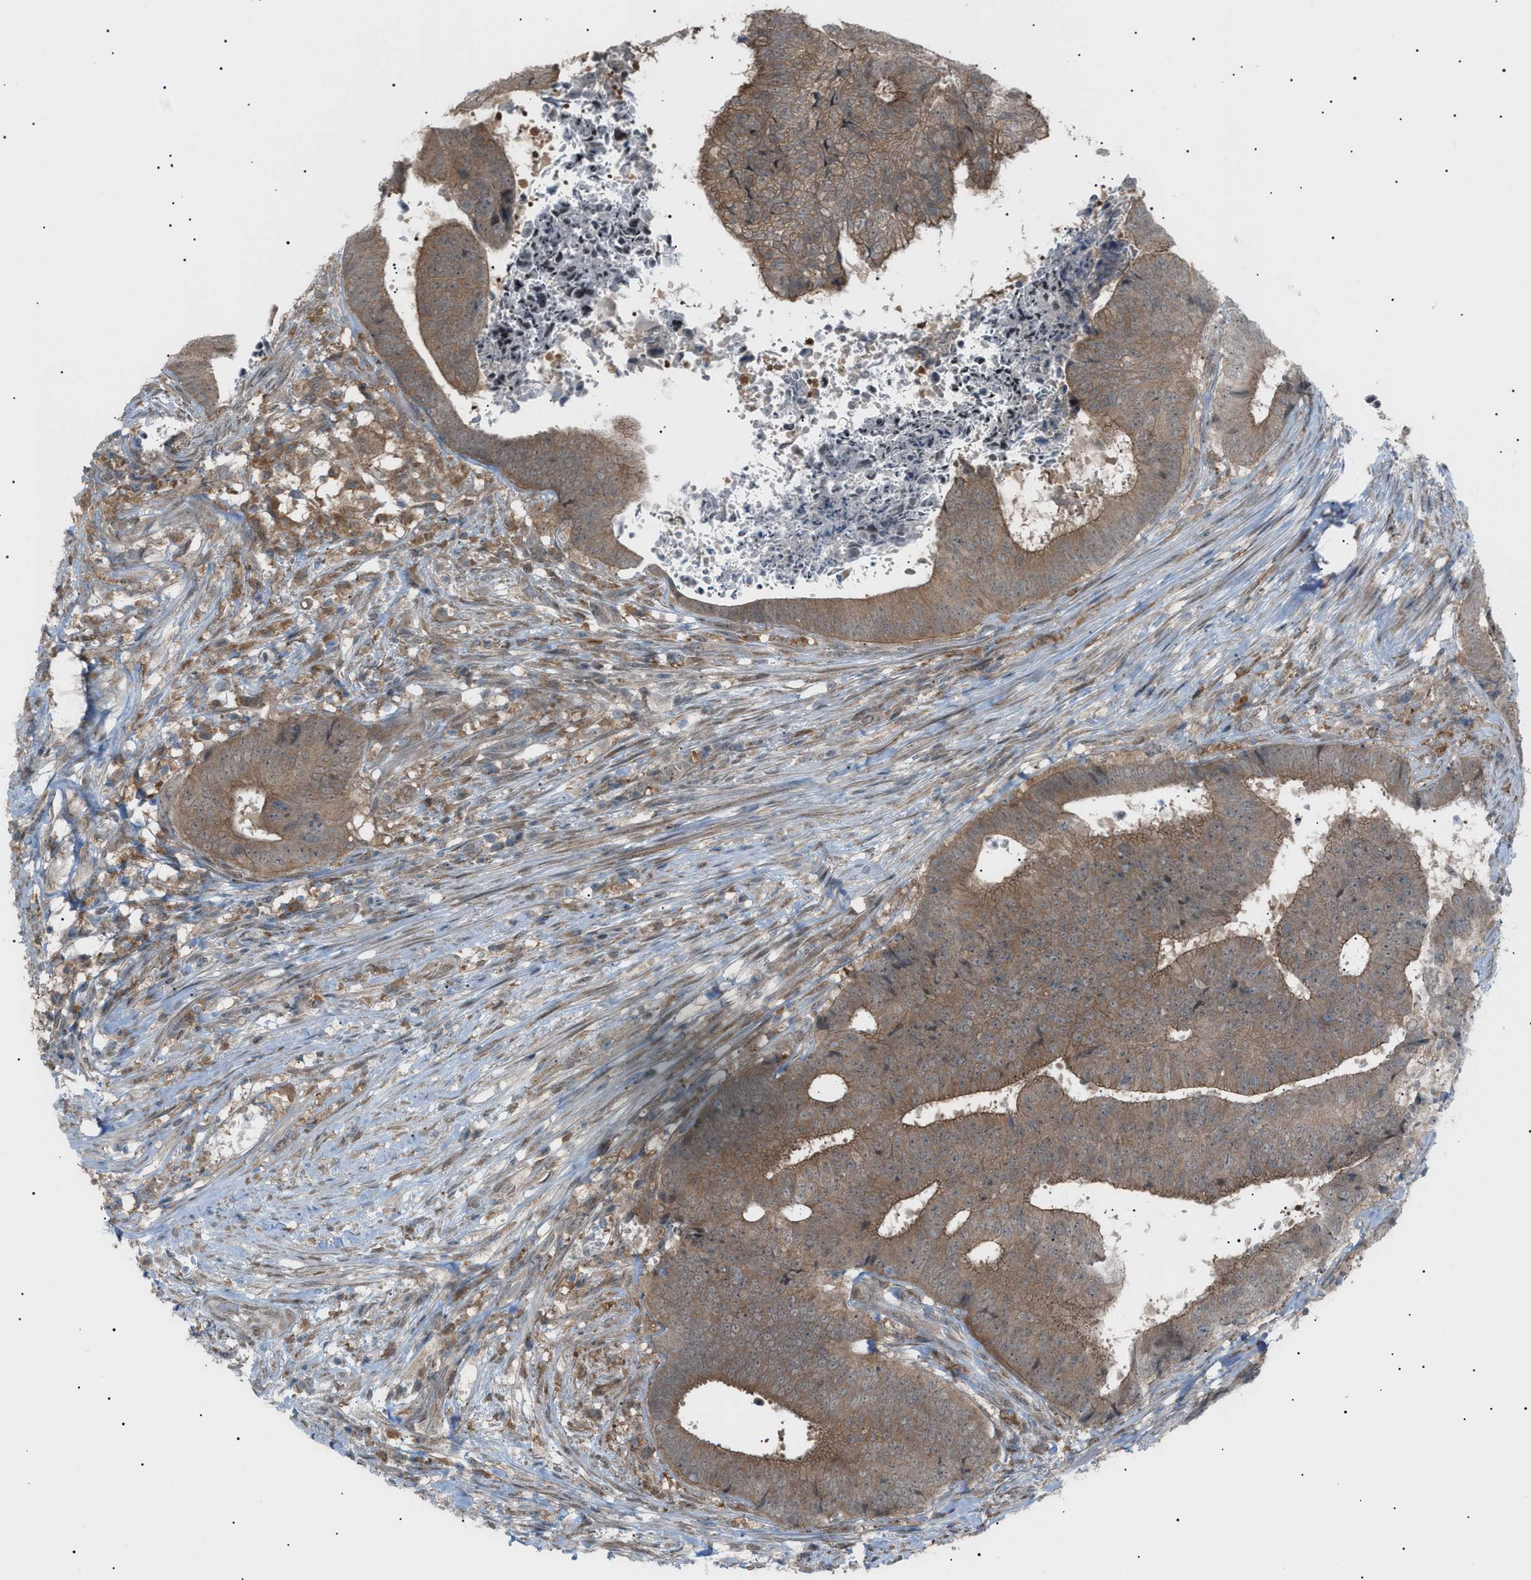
{"staining": {"intensity": "moderate", "quantity": ">75%", "location": "cytoplasmic/membranous"}, "tissue": "colorectal cancer", "cell_type": "Tumor cells", "image_type": "cancer", "snomed": [{"axis": "morphology", "description": "Adenocarcinoma, NOS"}, {"axis": "topography", "description": "Rectum"}], "caption": "Brown immunohistochemical staining in colorectal cancer (adenocarcinoma) displays moderate cytoplasmic/membranous staining in about >75% of tumor cells.", "gene": "LPIN2", "patient": {"sex": "male", "age": 72}}